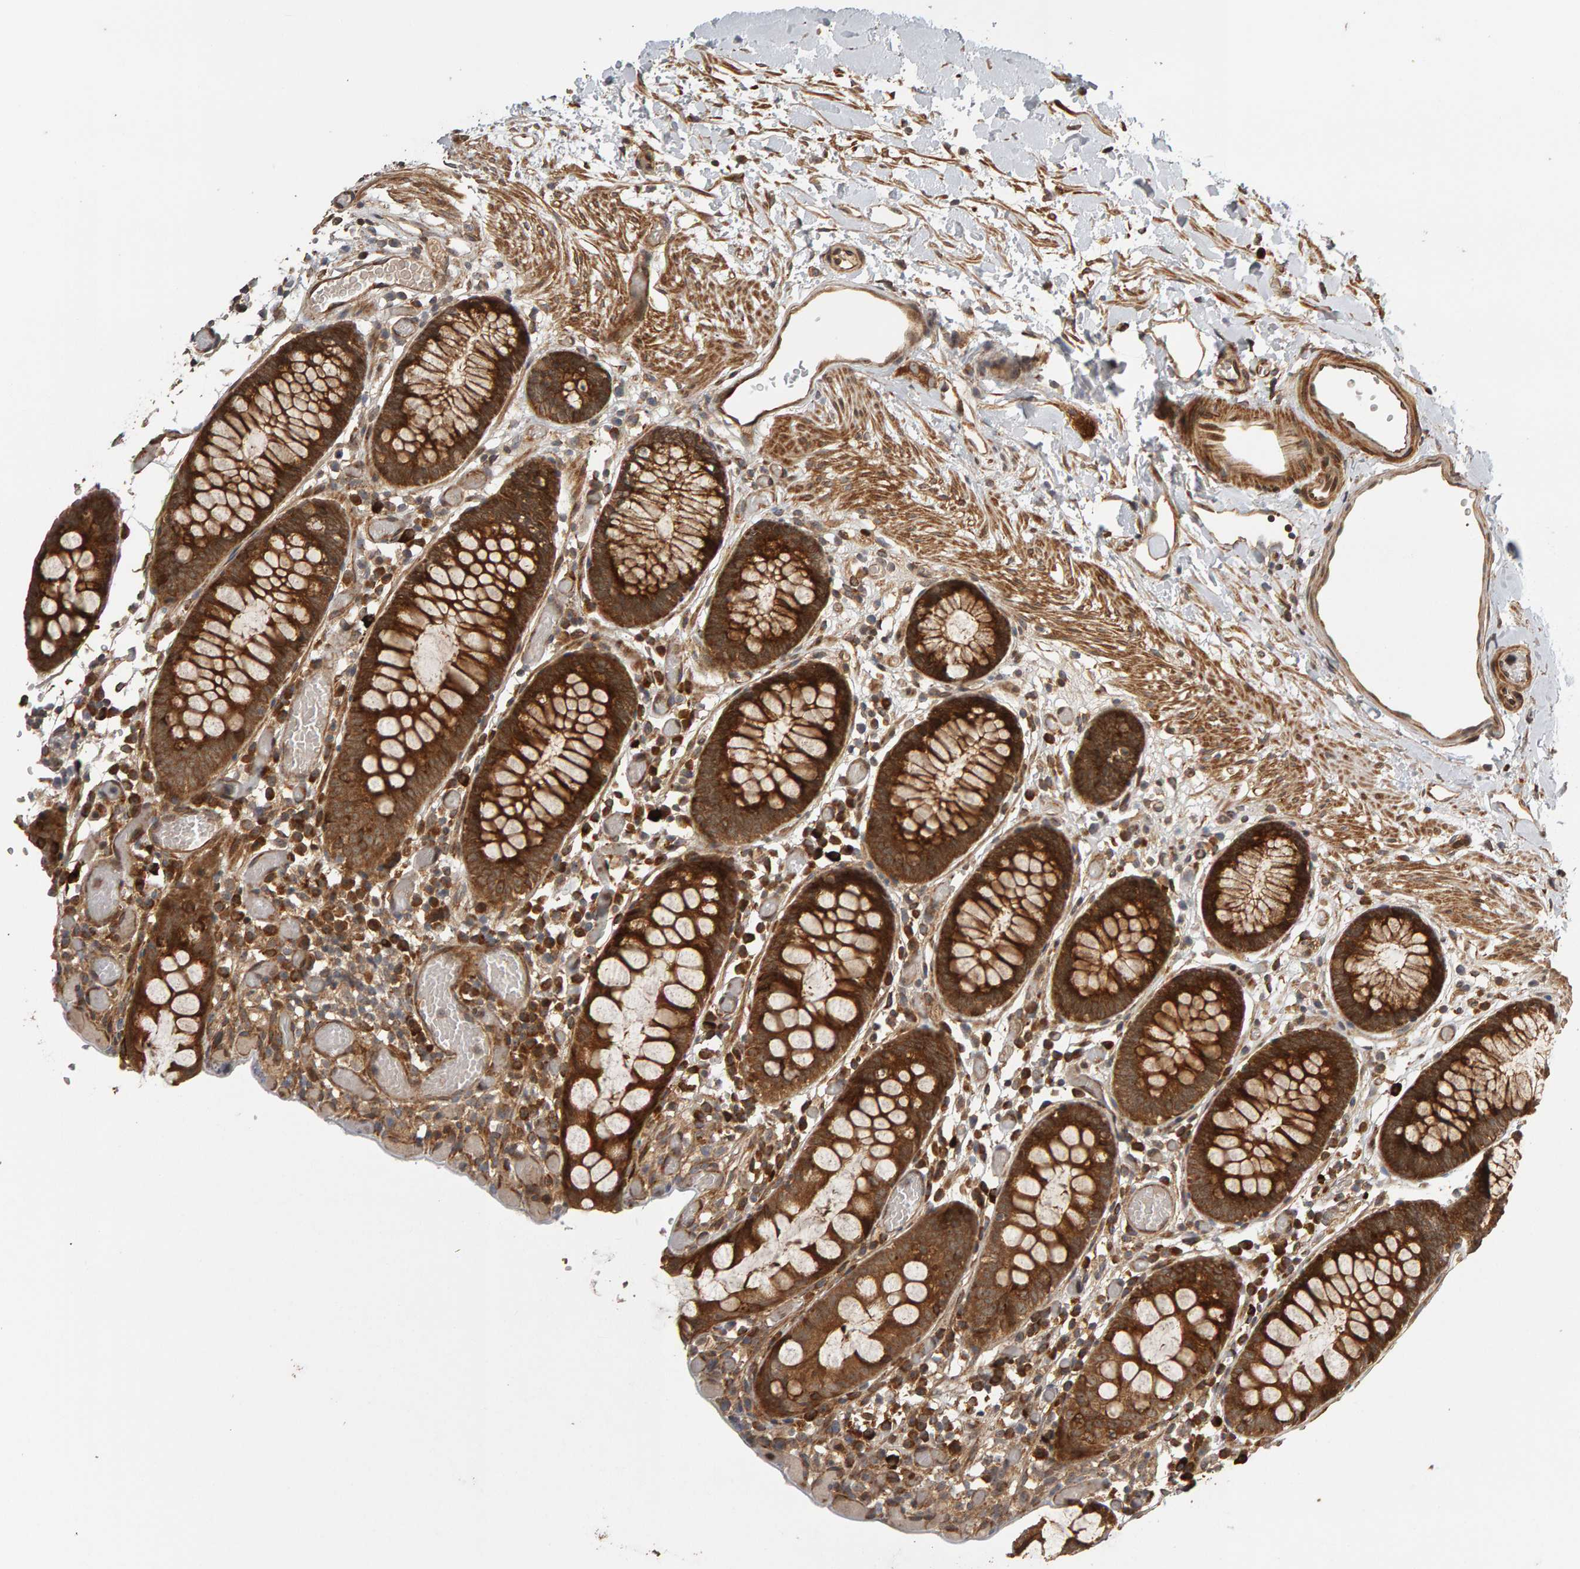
{"staining": {"intensity": "moderate", "quantity": ">75%", "location": "cytoplasmic/membranous"}, "tissue": "colon", "cell_type": "Endothelial cells", "image_type": "normal", "snomed": [{"axis": "morphology", "description": "Normal tissue, NOS"}, {"axis": "topography", "description": "Colon"}], "caption": "Immunohistochemistry histopathology image of benign colon: human colon stained using immunohistochemistry shows medium levels of moderate protein expression localized specifically in the cytoplasmic/membranous of endothelial cells, appearing as a cytoplasmic/membranous brown color.", "gene": "ZFAND1", "patient": {"sex": "male", "age": 14}}